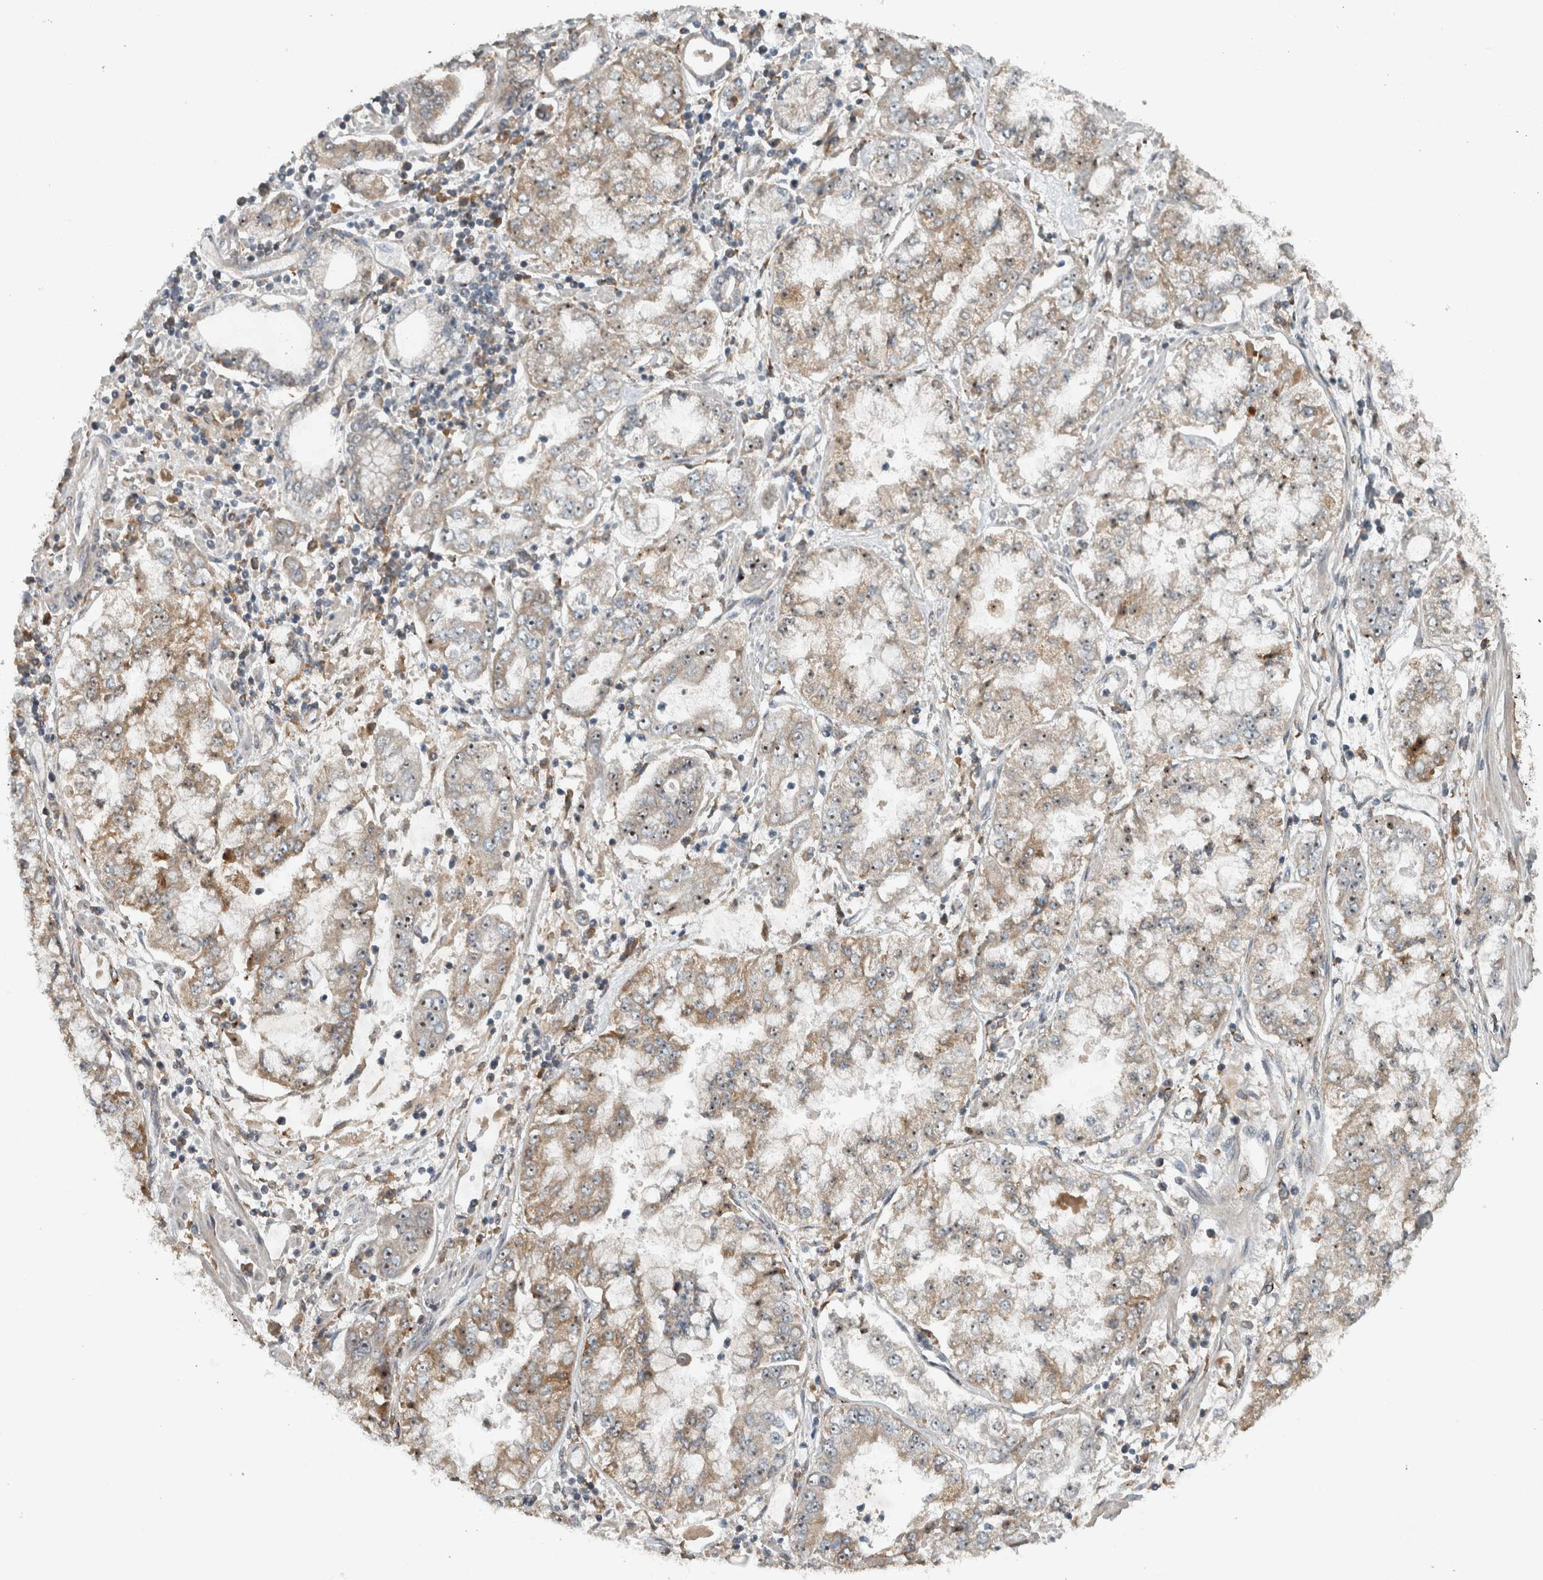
{"staining": {"intensity": "weak", "quantity": "25%-75%", "location": "cytoplasmic/membranous,nuclear"}, "tissue": "stomach cancer", "cell_type": "Tumor cells", "image_type": "cancer", "snomed": [{"axis": "morphology", "description": "Adenocarcinoma, NOS"}, {"axis": "topography", "description": "Stomach"}], "caption": "Immunohistochemical staining of adenocarcinoma (stomach) reveals low levels of weak cytoplasmic/membranous and nuclear protein positivity in approximately 25%-75% of tumor cells. (DAB = brown stain, brightfield microscopy at high magnification).", "gene": "GPR137B", "patient": {"sex": "male", "age": 76}}